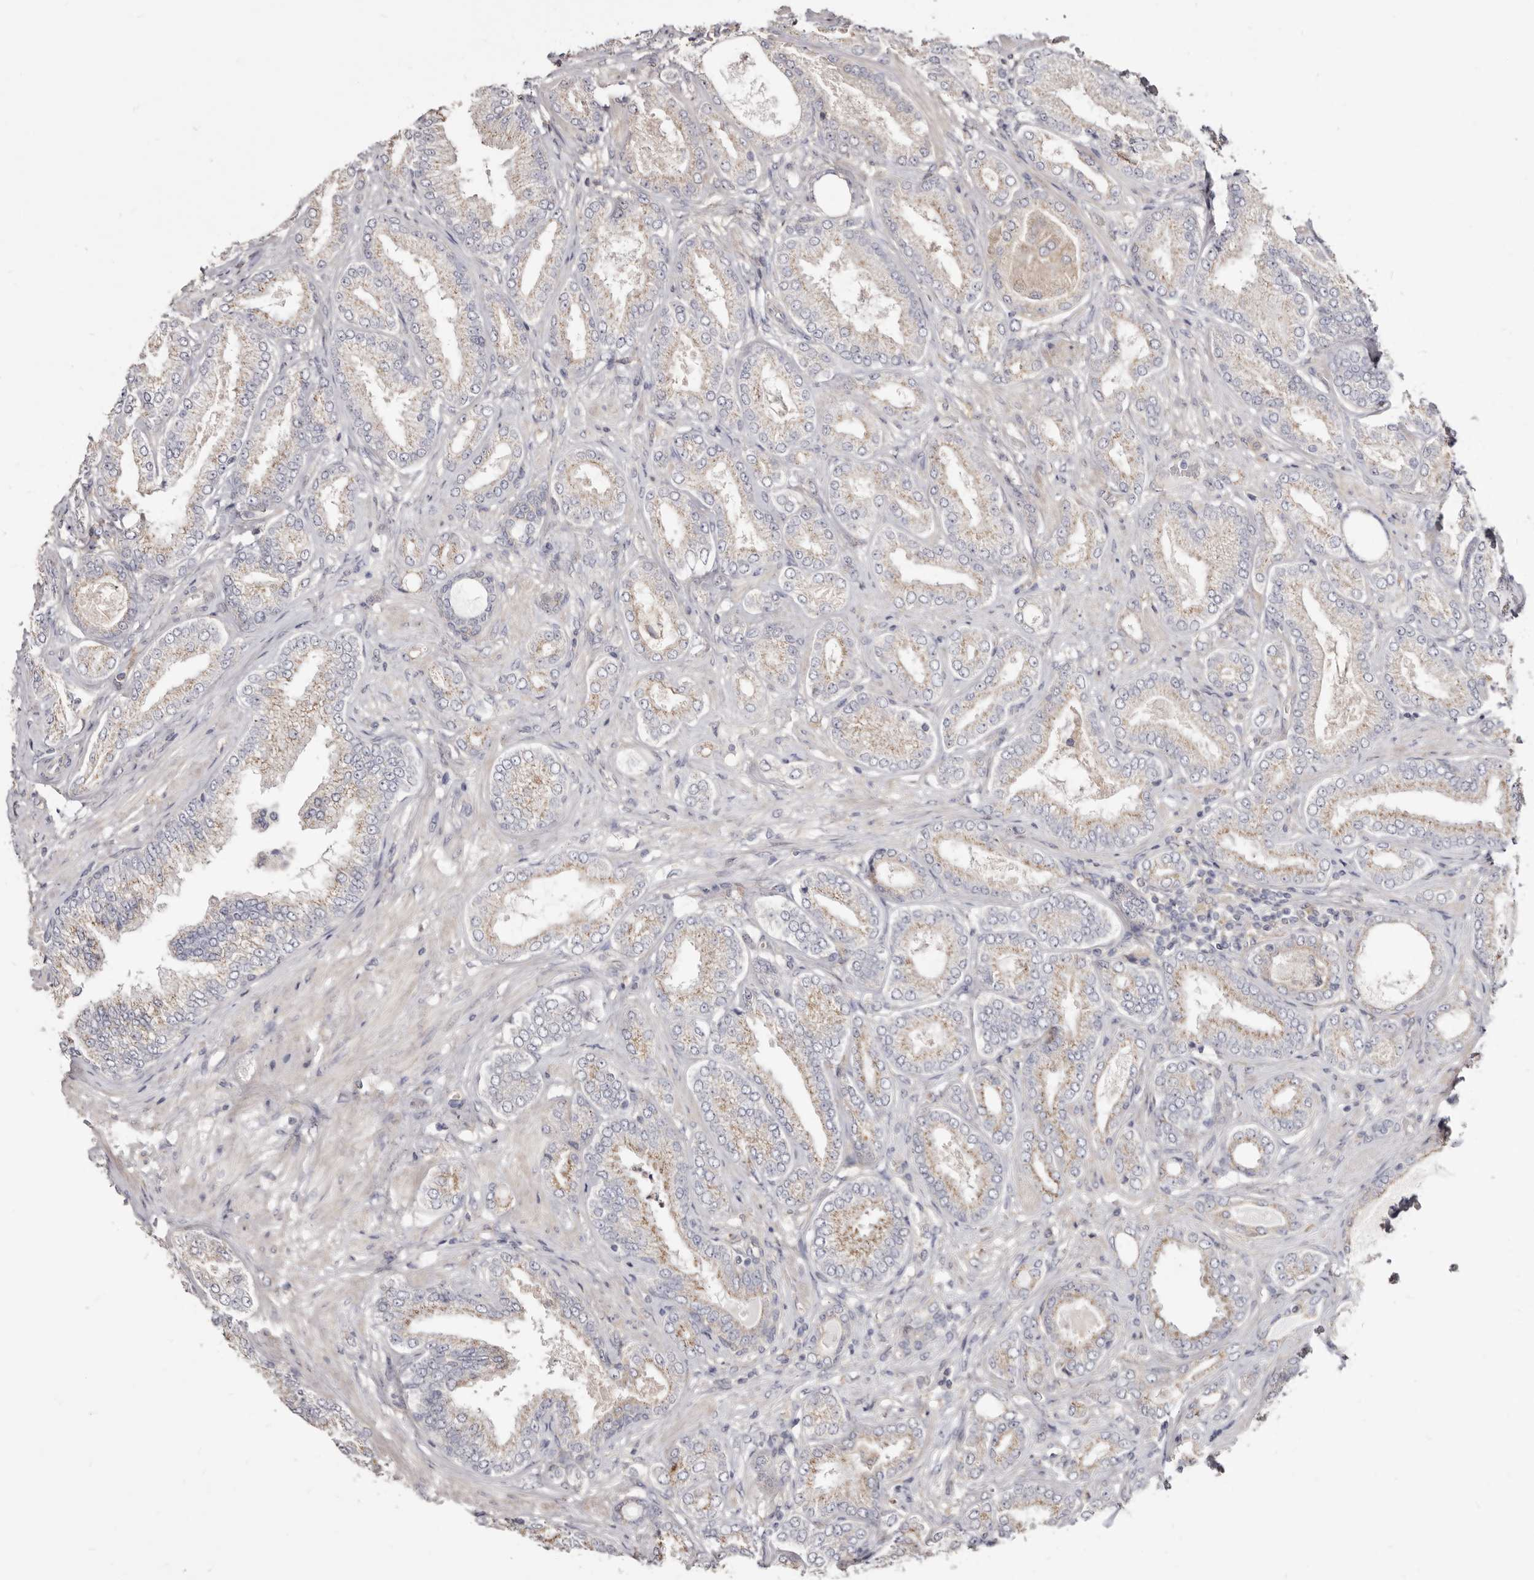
{"staining": {"intensity": "weak", "quantity": ">75%", "location": "cytoplasmic/membranous"}, "tissue": "prostate cancer", "cell_type": "Tumor cells", "image_type": "cancer", "snomed": [{"axis": "morphology", "description": "Adenocarcinoma, Low grade"}, {"axis": "topography", "description": "Prostate"}], "caption": "This micrograph reveals prostate adenocarcinoma (low-grade) stained with immunohistochemistry to label a protein in brown. The cytoplasmic/membranous of tumor cells show weak positivity for the protein. Nuclei are counter-stained blue.", "gene": "LRRC25", "patient": {"sex": "male", "age": 63}}